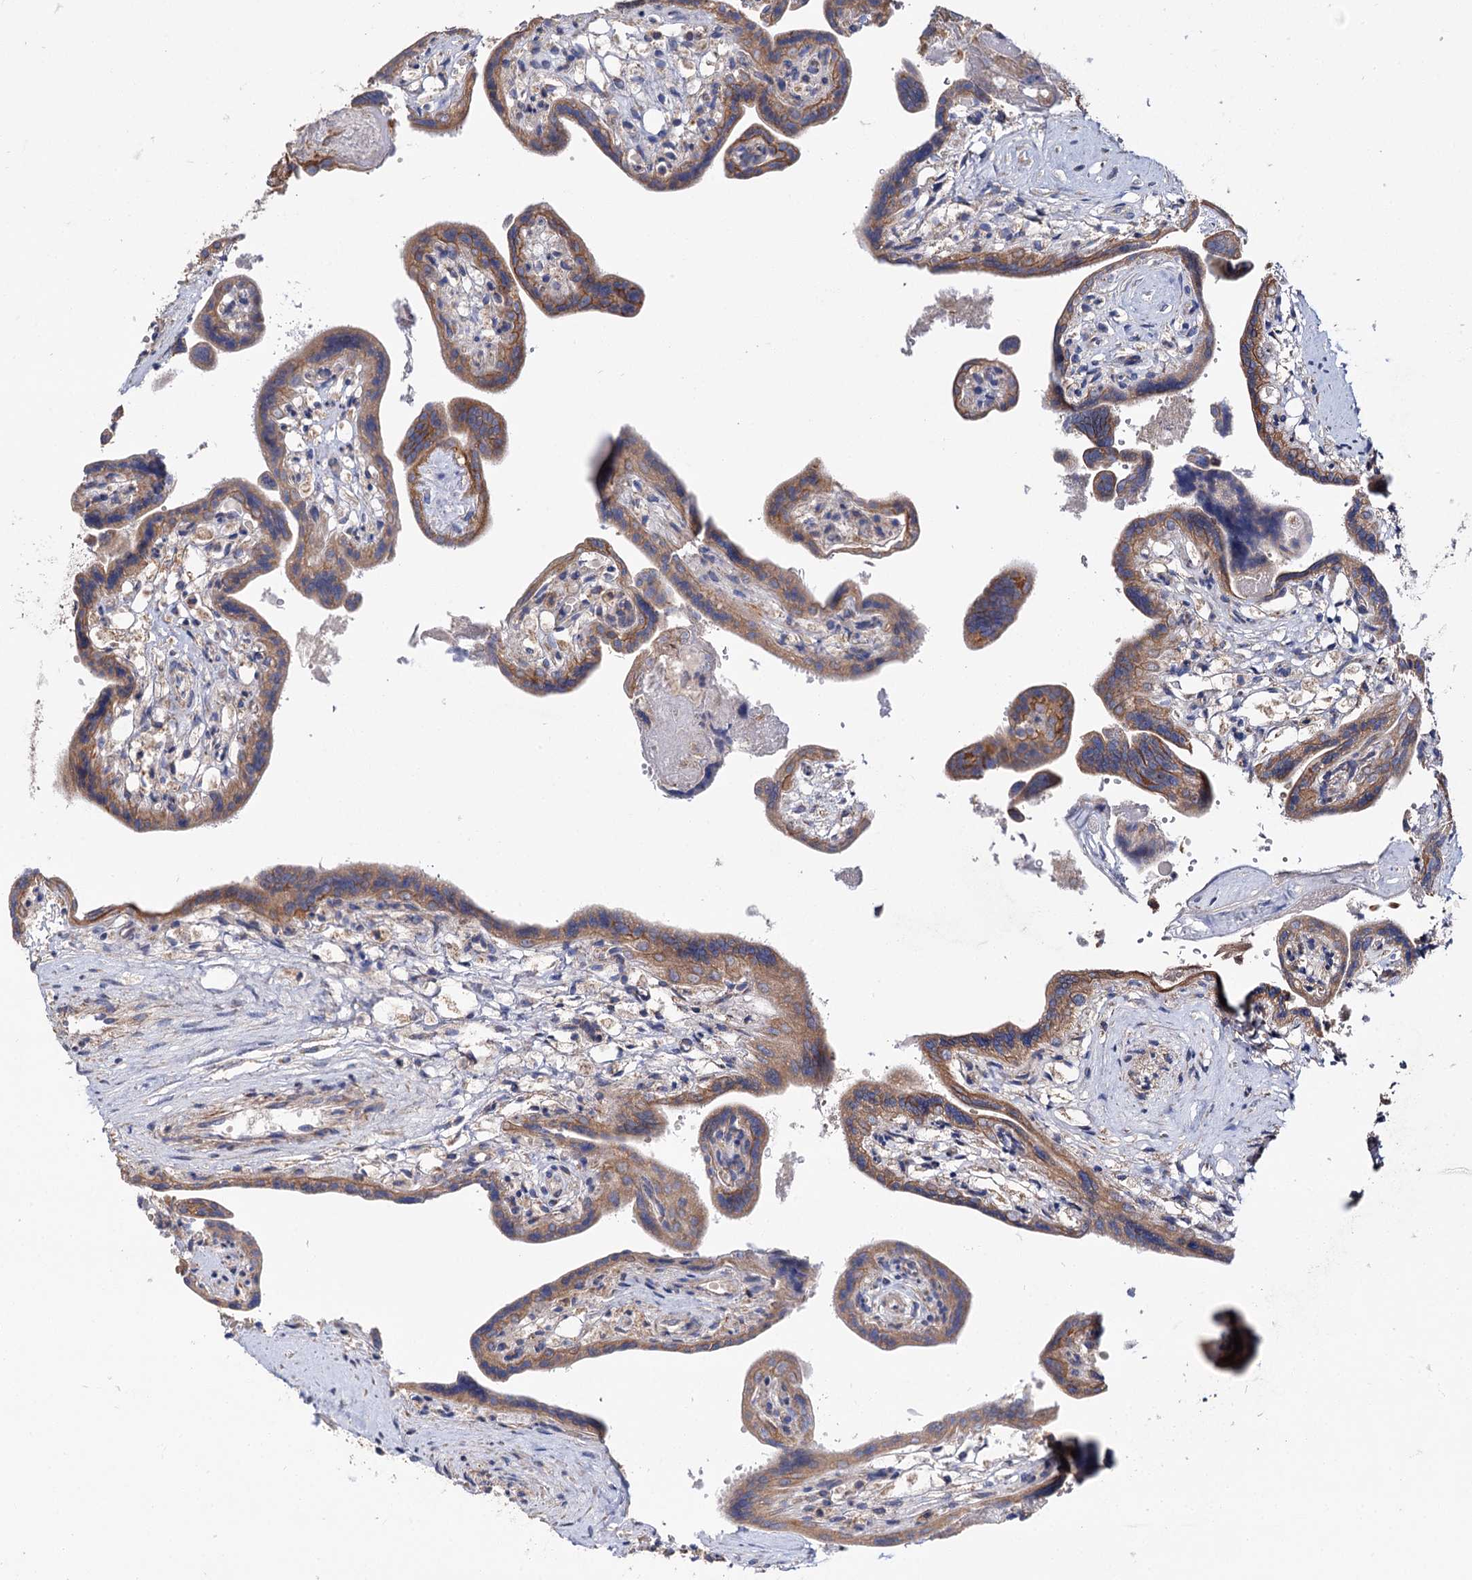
{"staining": {"intensity": "strong", "quantity": ">75%", "location": "cytoplasmic/membranous"}, "tissue": "placenta", "cell_type": "Trophoblastic cells", "image_type": "normal", "snomed": [{"axis": "morphology", "description": "Normal tissue, NOS"}, {"axis": "topography", "description": "Placenta"}], "caption": "Placenta stained with DAB (3,3'-diaminobenzidine) IHC reveals high levels of strong cytoplasmic/membranous expression in approximately >75% of trophoblastic cells.", "gene": "UBASH3B", "patient": {"sex": "female", "age": 37}}